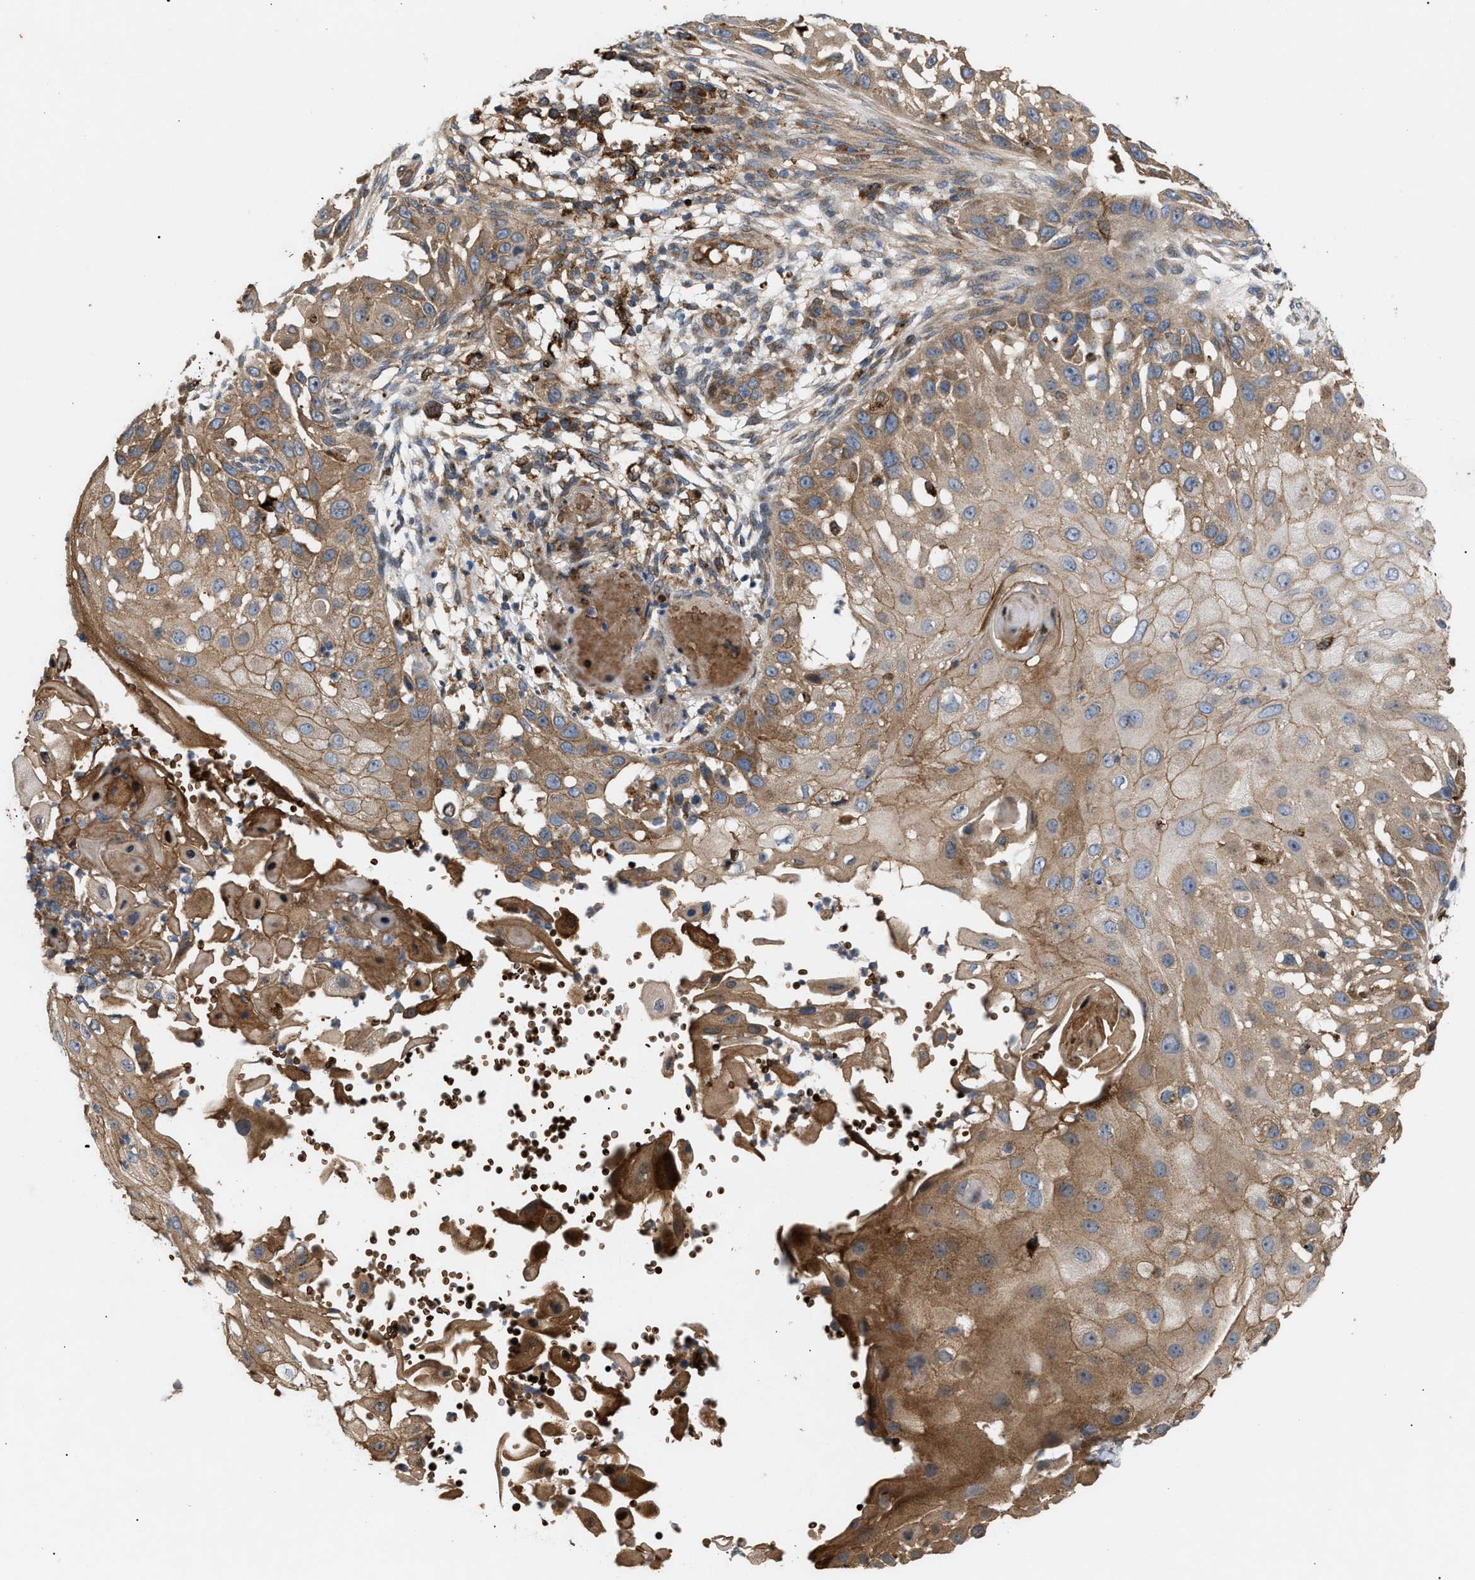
{"staining": {"intensity": "moderate", "quantity": "25%-75%", "location": "cytoplasmic/membranous"}, "tissue": "skin cancer", "cell_type": "Tumor cells", "image_type": "cancer", "snomed": [{"axis": "morphology", "description": "Squamous cell carcinoma, NOS"}, {"axis": "topography", "description": "Skin"}], "caption": "Human skin cancer stained with a brown dye shows moderate cytoplasmic/membranous positive positivity in approximately 25%-75% of tumor cells.", "gene": "GCC1", "patient": {"sex": "female", "age": 44}}